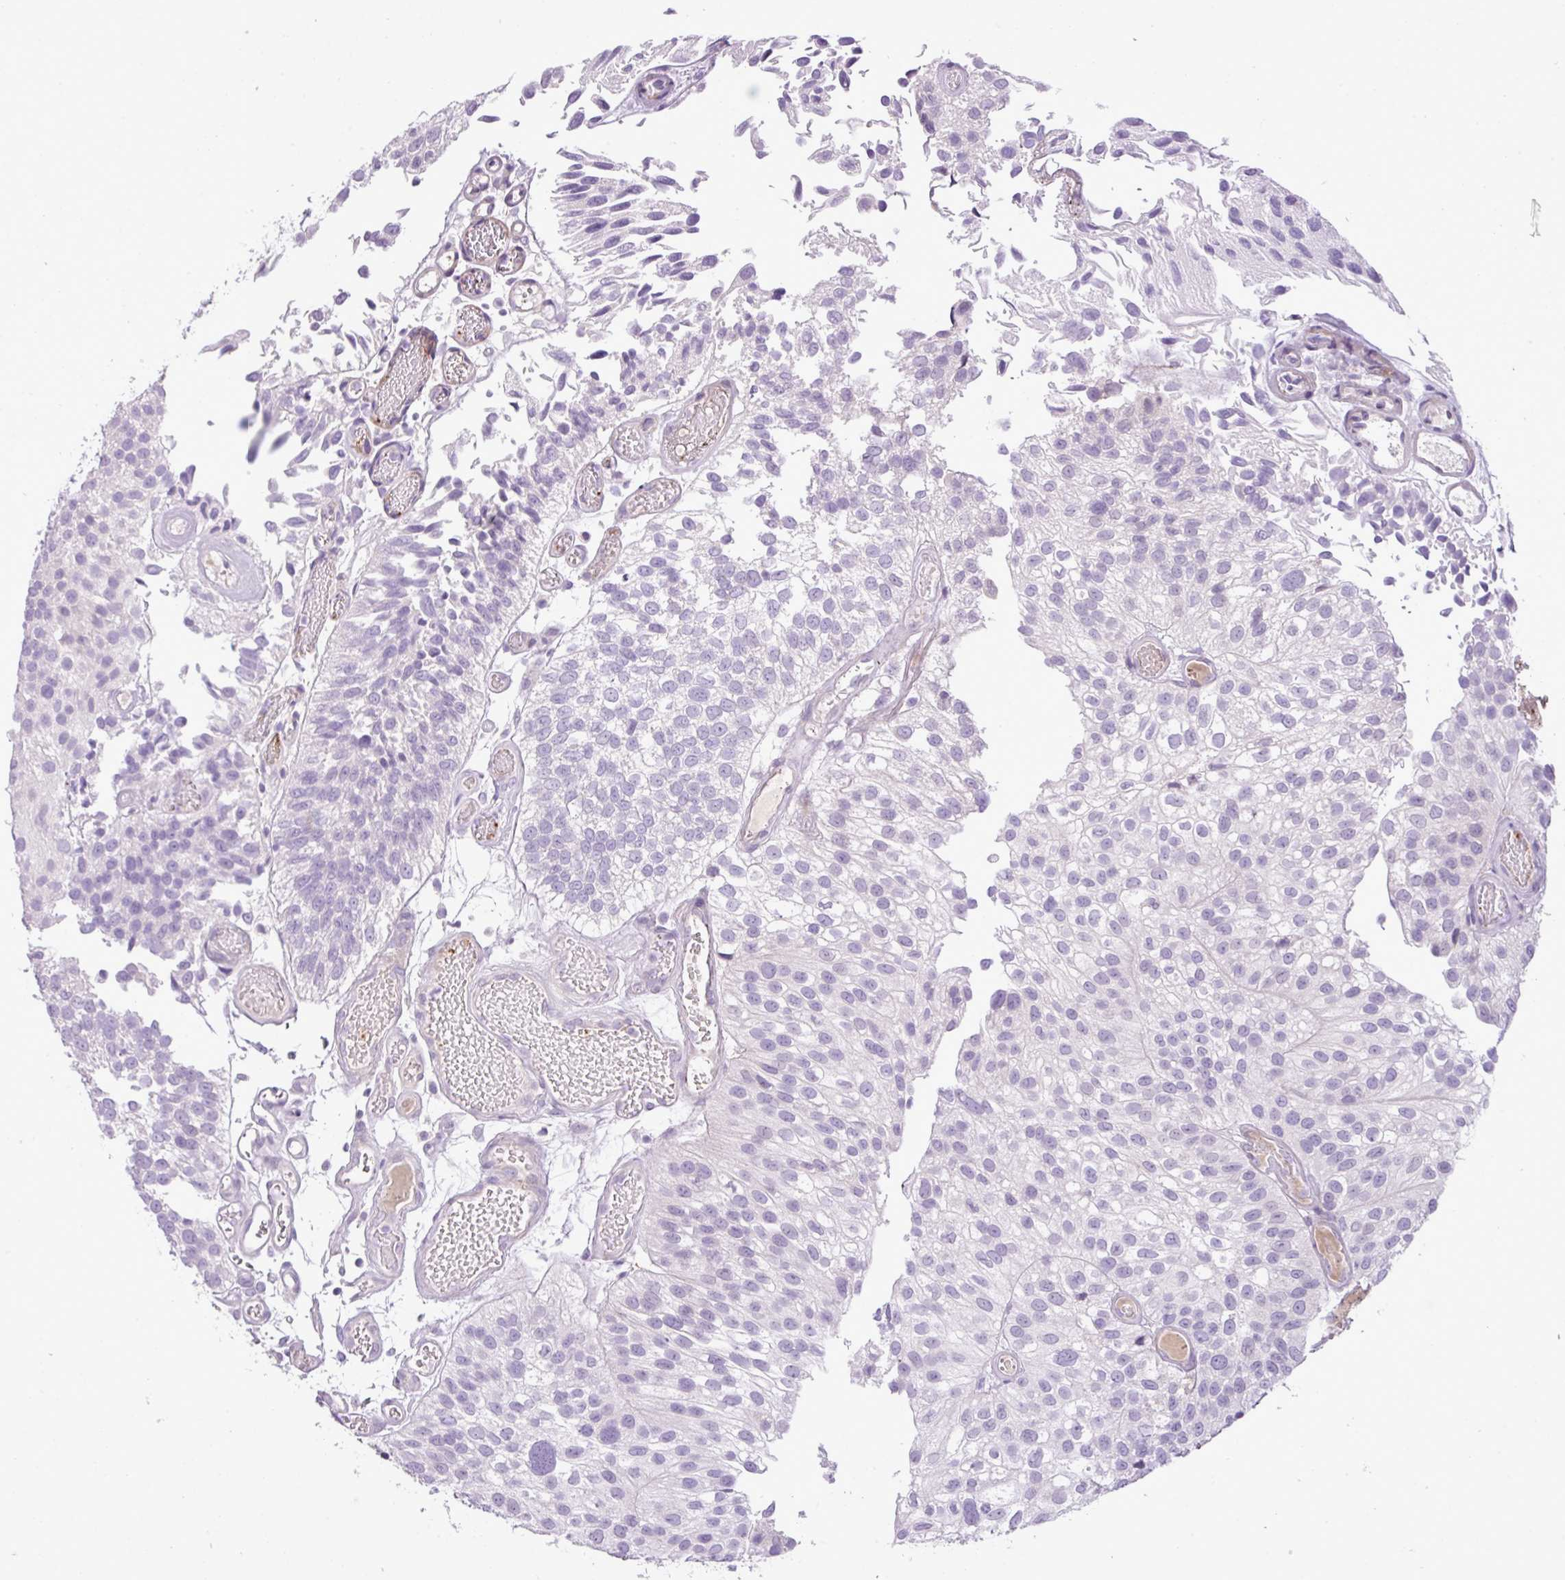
{"staining": {"intensity": "negative", "quantity": "none", "location": "none"}, "tissue": "urothelial cancer", "cell_type": "Tumor cells", "image_type": "cancer", "snomed": [{"axis": "morphology", "description": "Urothelial carcinoma, NOS"}, {"axis": "topography", "description": "Urinary bladder"}], "caption": "Immunohistochemistry (IHC) micrograph of human urothelial cancer stained for a protein (brown), which reveals no positivity in tumor cells.", "gene": "DNAJB13", "patient": {"sex": "male", "age": 87}}